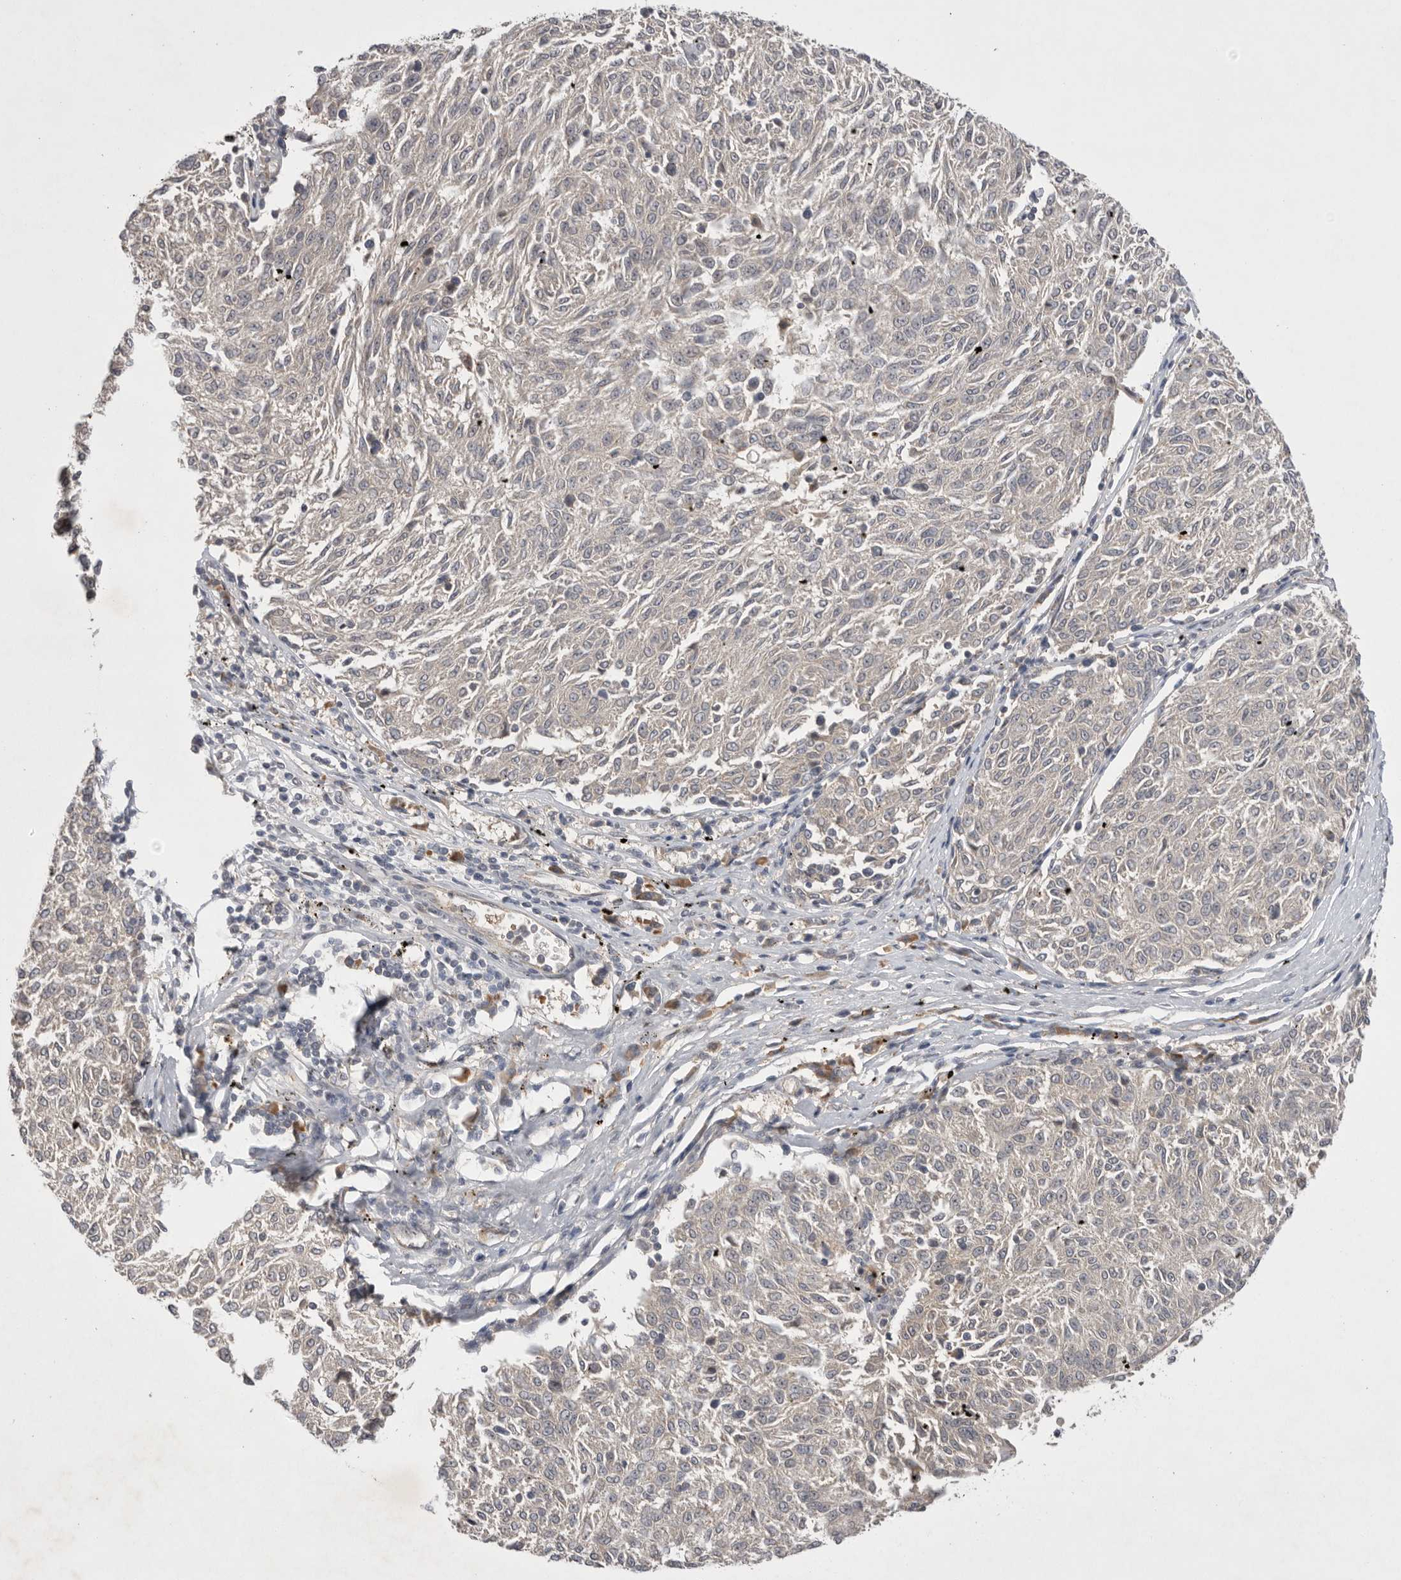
{"staining": {"intensity": "negative", "quantity": "none", "location": "none"}, "tissue": "melanoma", "cell_type": "Tumor cells", "image_type": "cancer", "snomed": [{"axis": "morphology", "description": "Malignant melanoma, NOS"}, {"axis": "topography", "description": "Skin"}], "caption": "Immunohistochemistry histopathology image of melanoma stained for a protein (brown), which exhibits no staining in tumor cells.", "gene": "NRCAM", "patient": {"sex": "female", "age": 72}}